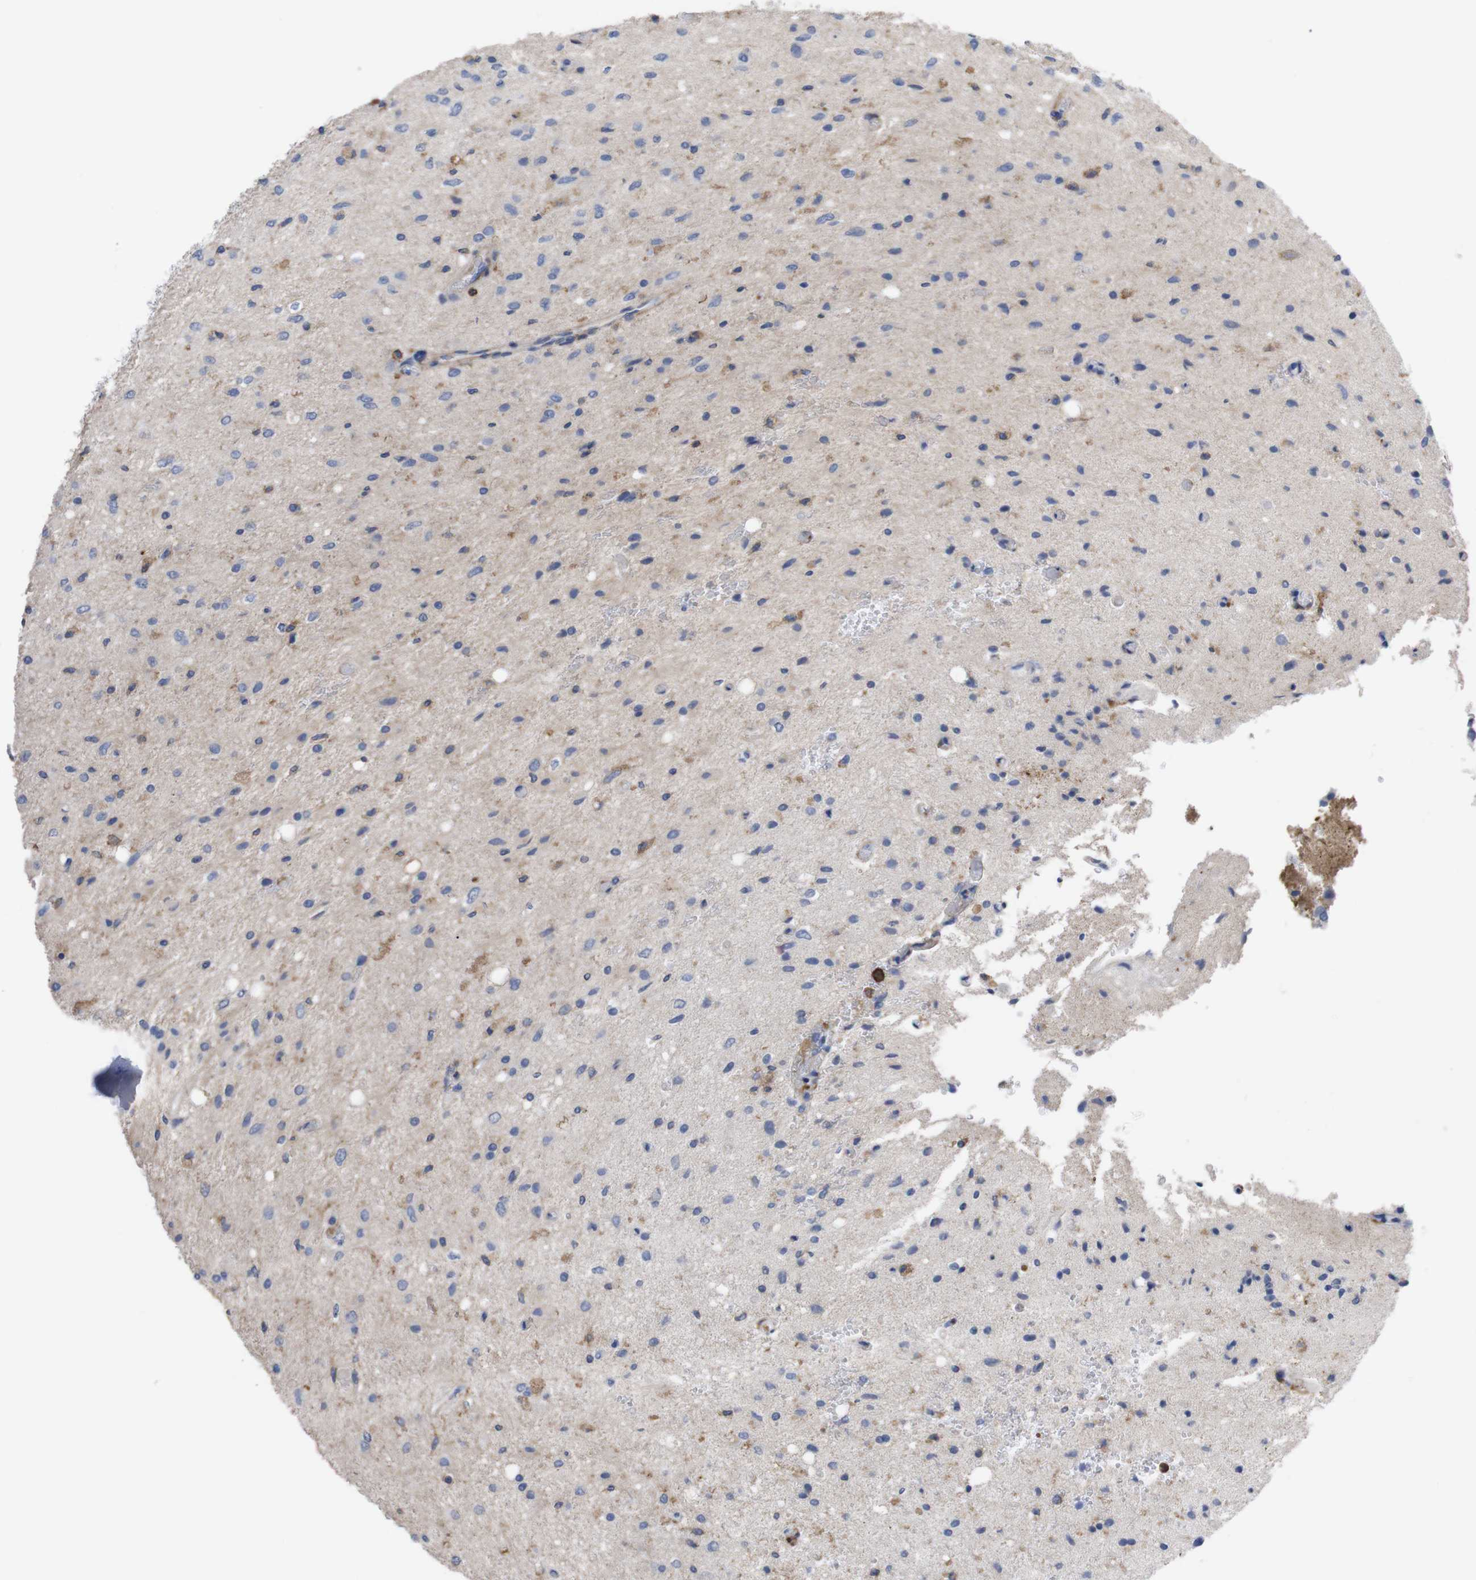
{"staining": {"intensity": "weak", "quantity": "<25%", "location": "cytoplasmic/membranous"}, "tissue": "glioma", "cell_type": "Tumor cells", "image_type": "cancer", "snomed": [{"axis": "morphology", "description": "Glioma, malignant, Low grade"}, {"axis": "topography", "description": "Brain"}], "caption": "This is an immunohistochemistry (IHC) photomicrograph of human malignant glioma (low-grade). There is no staining in tumor cells.", "gene": "C5AR1", "patient": {"sex": "male", "age": 77}}